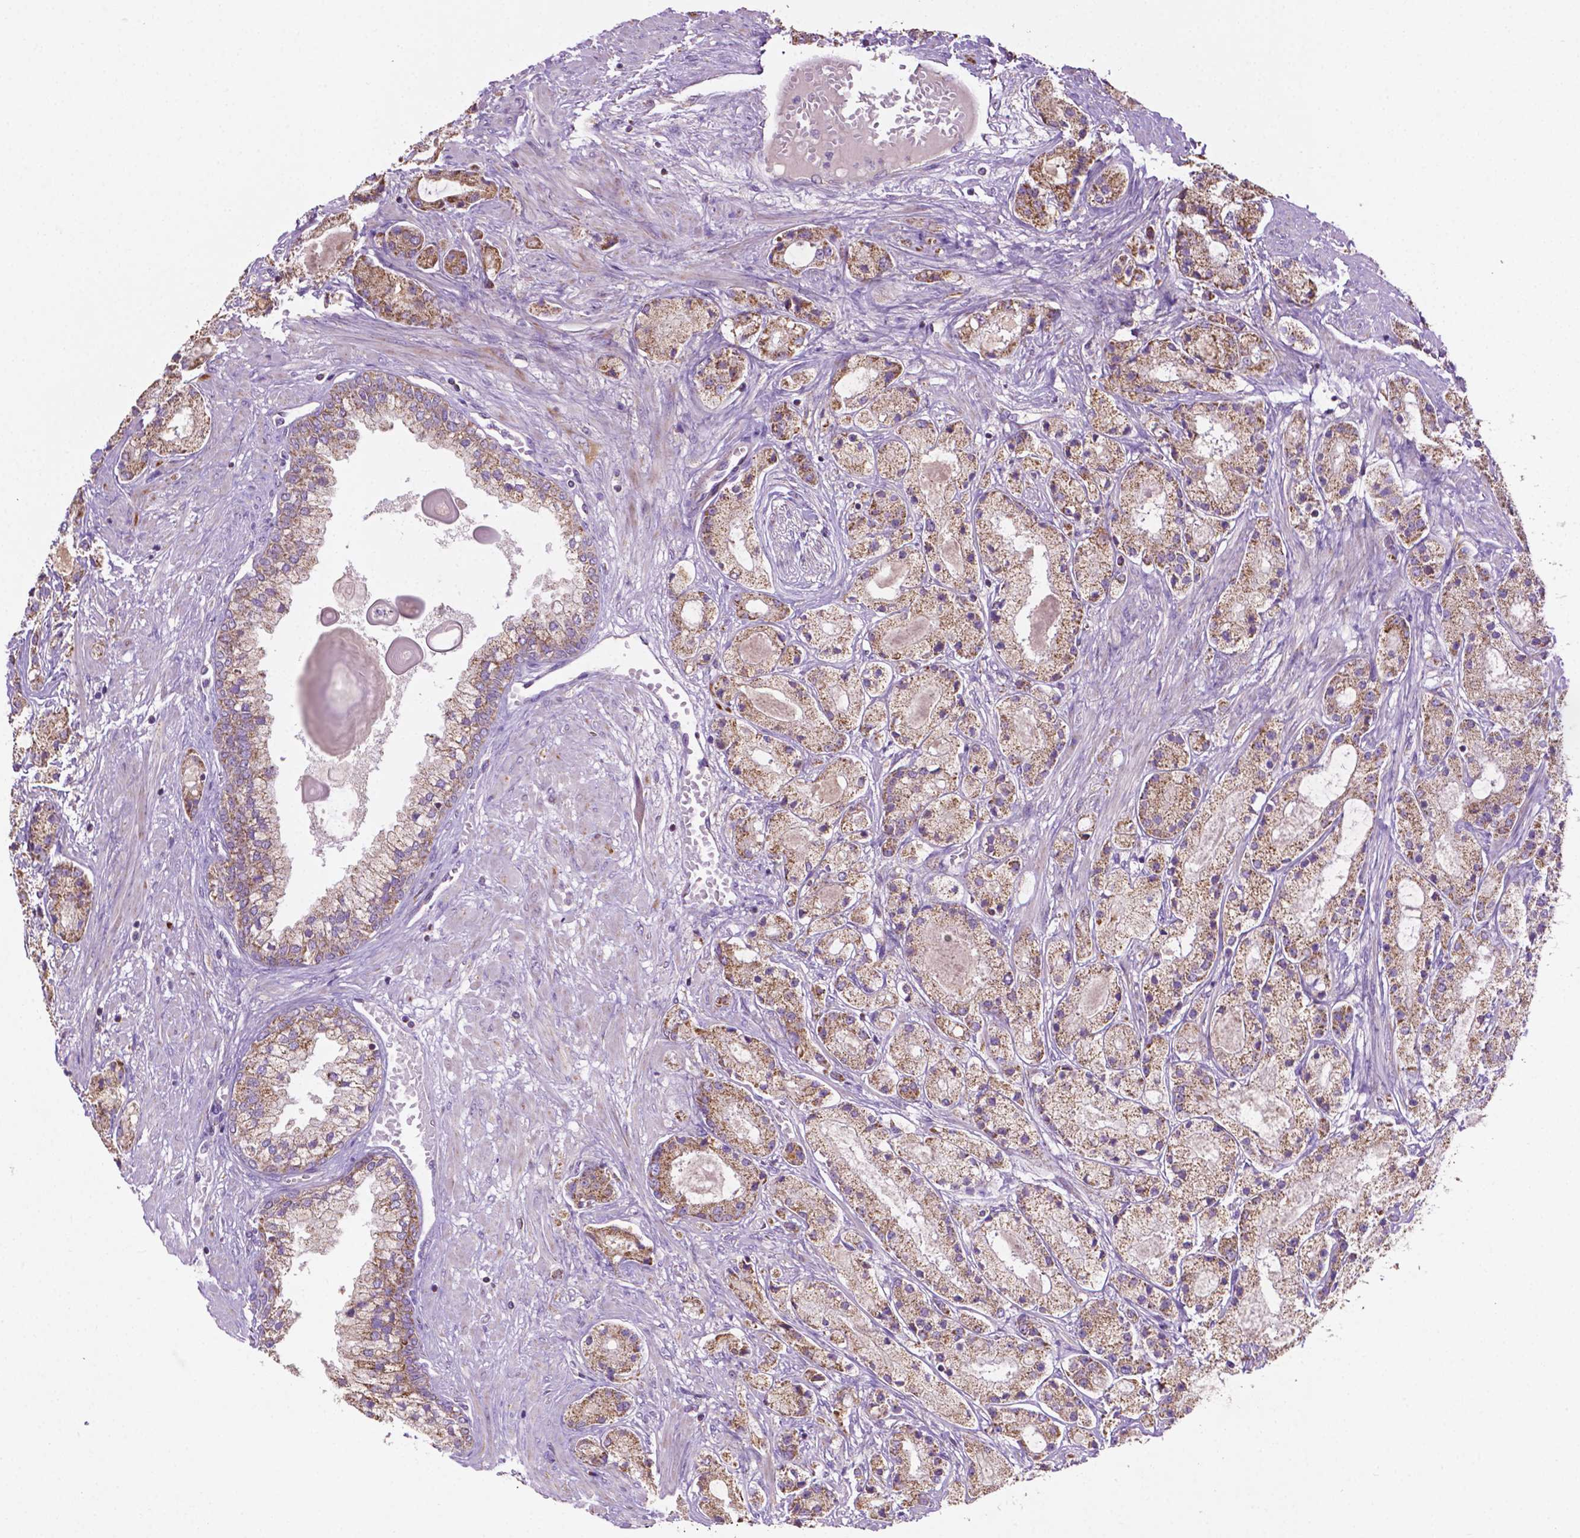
{"staining": {"intensity": "strong", "quantity": ">75%", "location": "cytoplasmic/membranous"}, "tissue": "prostate cancer", "cell_type": "Tumor cells", "image_type": "cancer", "snomed": [{"axis": "morphology", "description": "Adenocarcinoma, High grade"}, {"axis": "topography", "description": "Prostate"}], "caption": "This histopathology image exhibits IHC staining of prostate cancer, with high strong cytoplasmic/membranous expression in approximately >75% of tumor cells.", "gene": "ILVBL", "patient": {"sex": "male", "age": 67}}